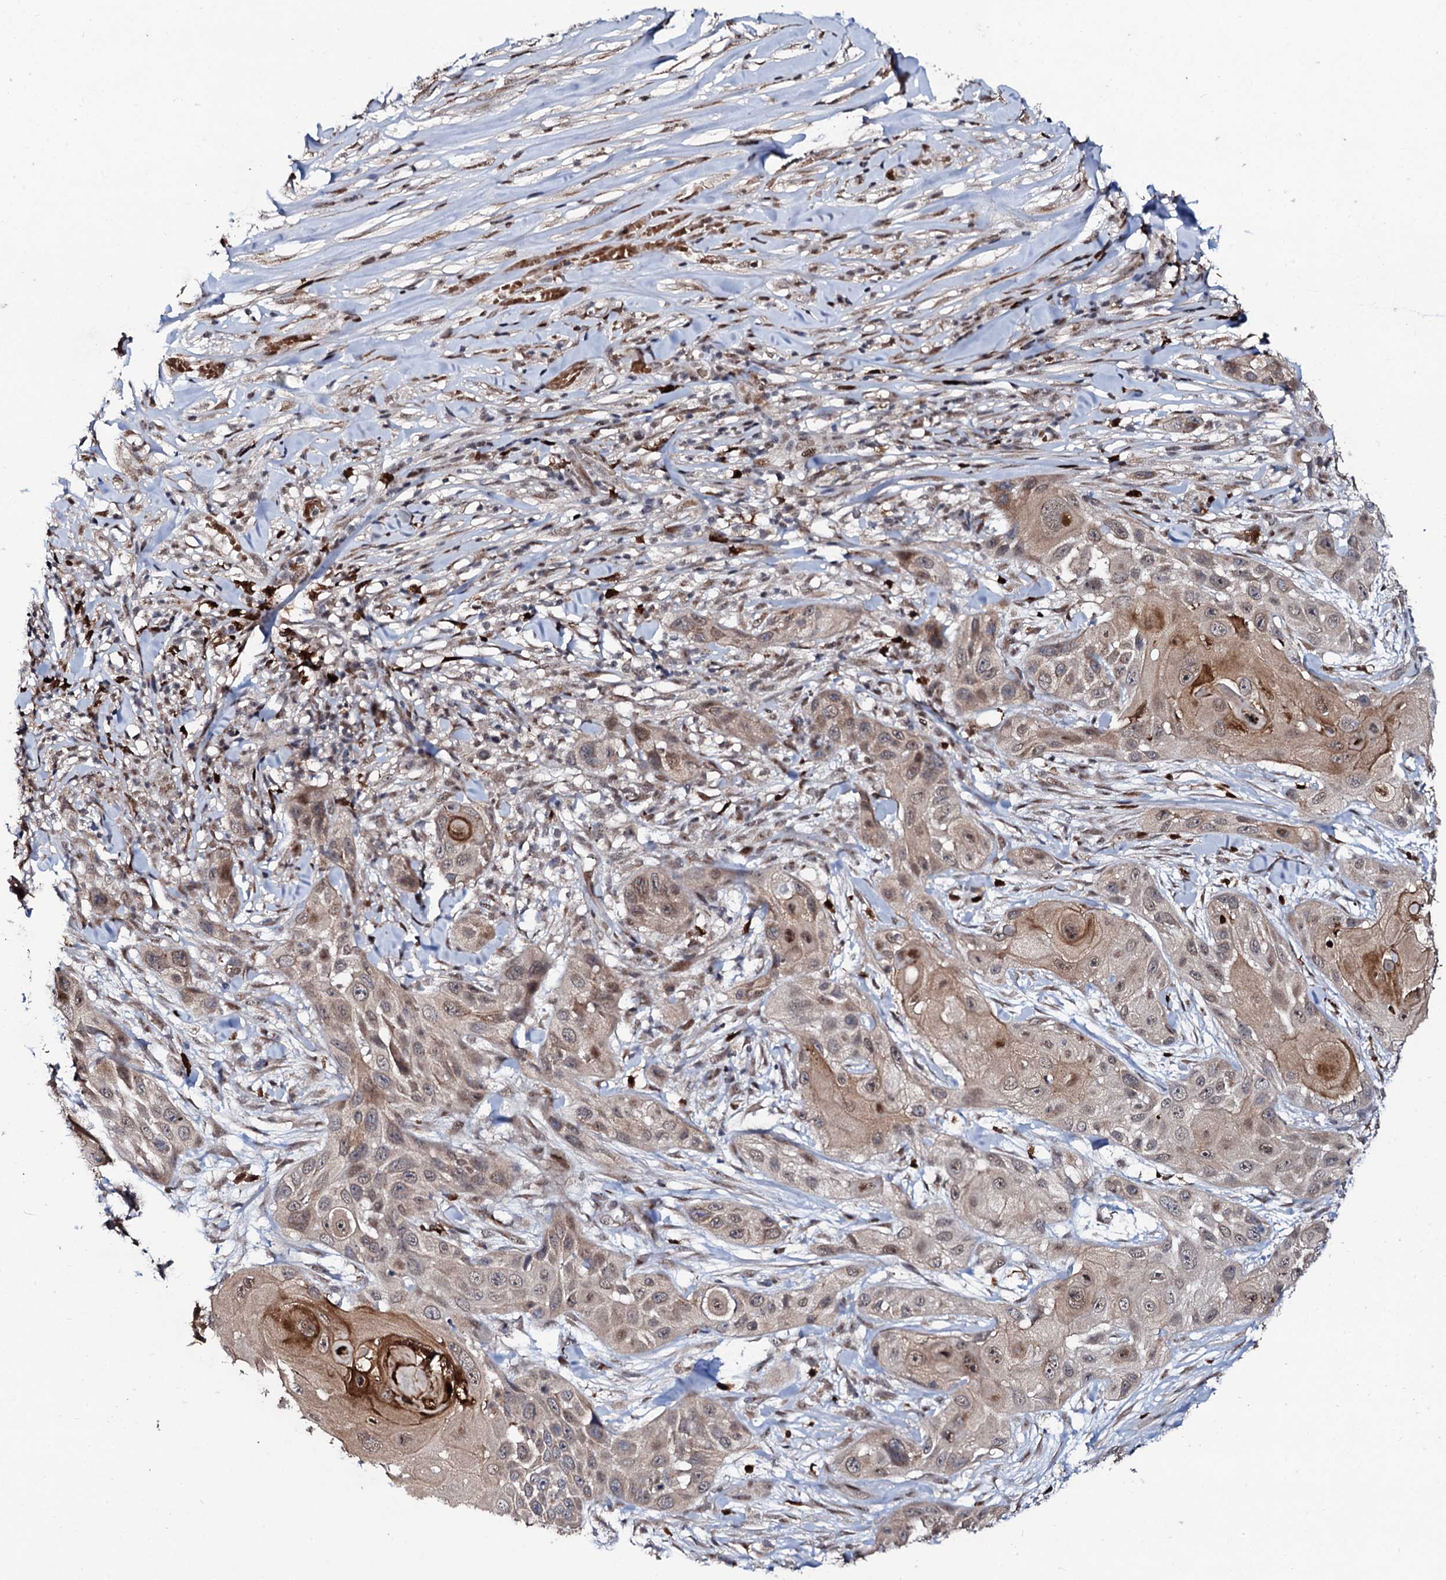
{"staining": {"intensity": "weak", "quantity": ">75%", "location": "cytoplasmic/membranous,nuclear"}, "tissue": "skin cancer", "cell_type": "Tumor cells", "image_type": "cancer", "snomed": [{"axis": "morphology", "description": "Squamous cell carcinoma, NOS"}, {"axis": "topography", "description": "Skin"}], "caption": "Tumor cells reveal low levels of weak cytoplasmic/membranous and nuclear expression in approximately >75% of cells in skin cancer (squamous cell carcinoma).", "gene": "COG6", "patient": {"sex": "female", "age": 44}}